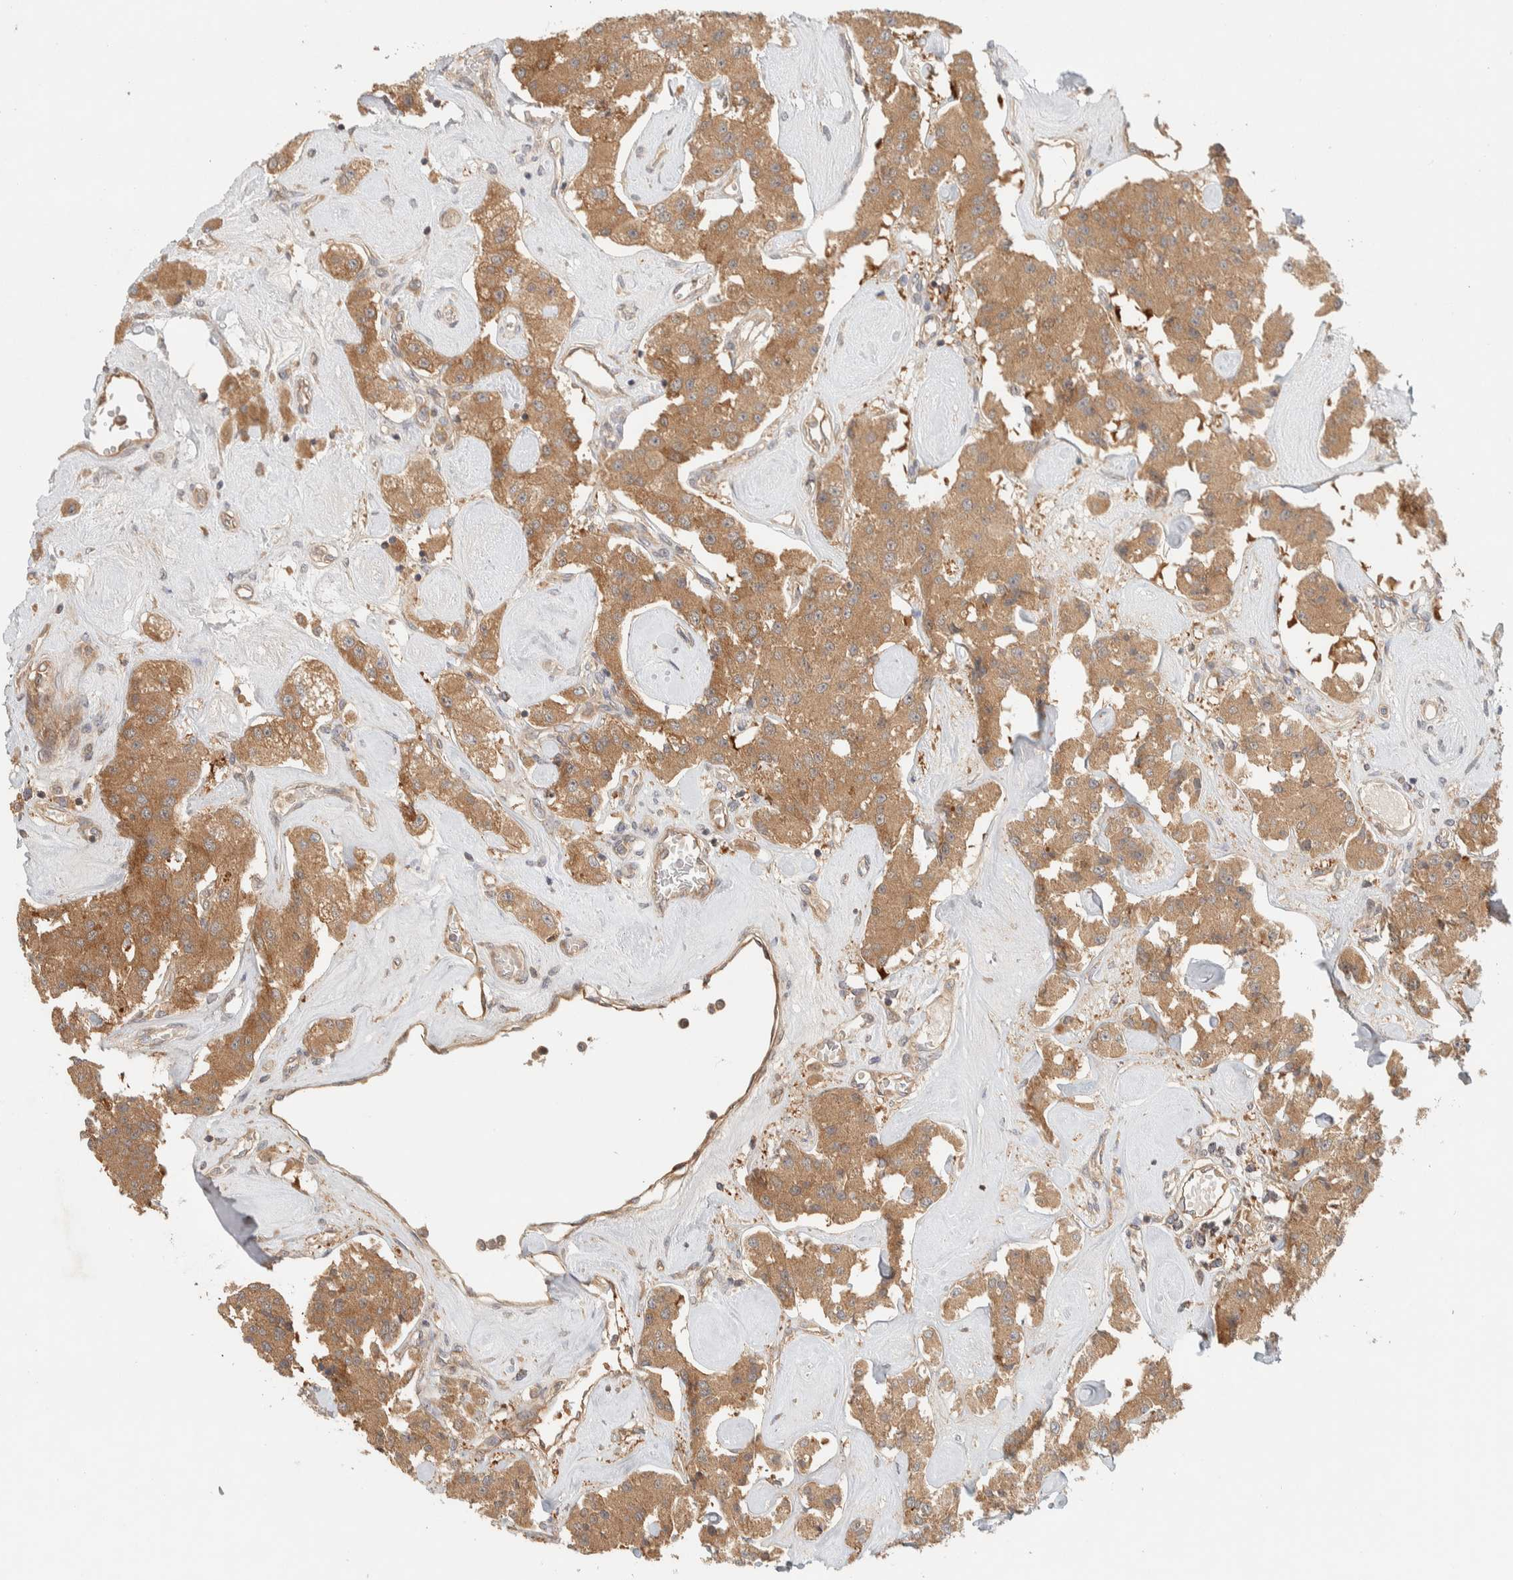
{"staining": {"intensity": "moderate", "quantity": ">75%", "location": "cytoplasmic/membranous"}, "tissue": "carcinoid", "cell_type": "Tumor cells", "image_type": "cancer", "snomed": [{"axis": "morphology", "description": "Carcinoid, malignant, NOS"}, {"axis": "topography", "description": "Pancreas"}], "caption": "Human carcinoid (malignant) stained with a brown dye exhibits moderate cytoplasmic/membranous positive expression in about >75% of tumor cells.", "gene": "FAM167A", "patient": {"sex": "male", "age": 41}}